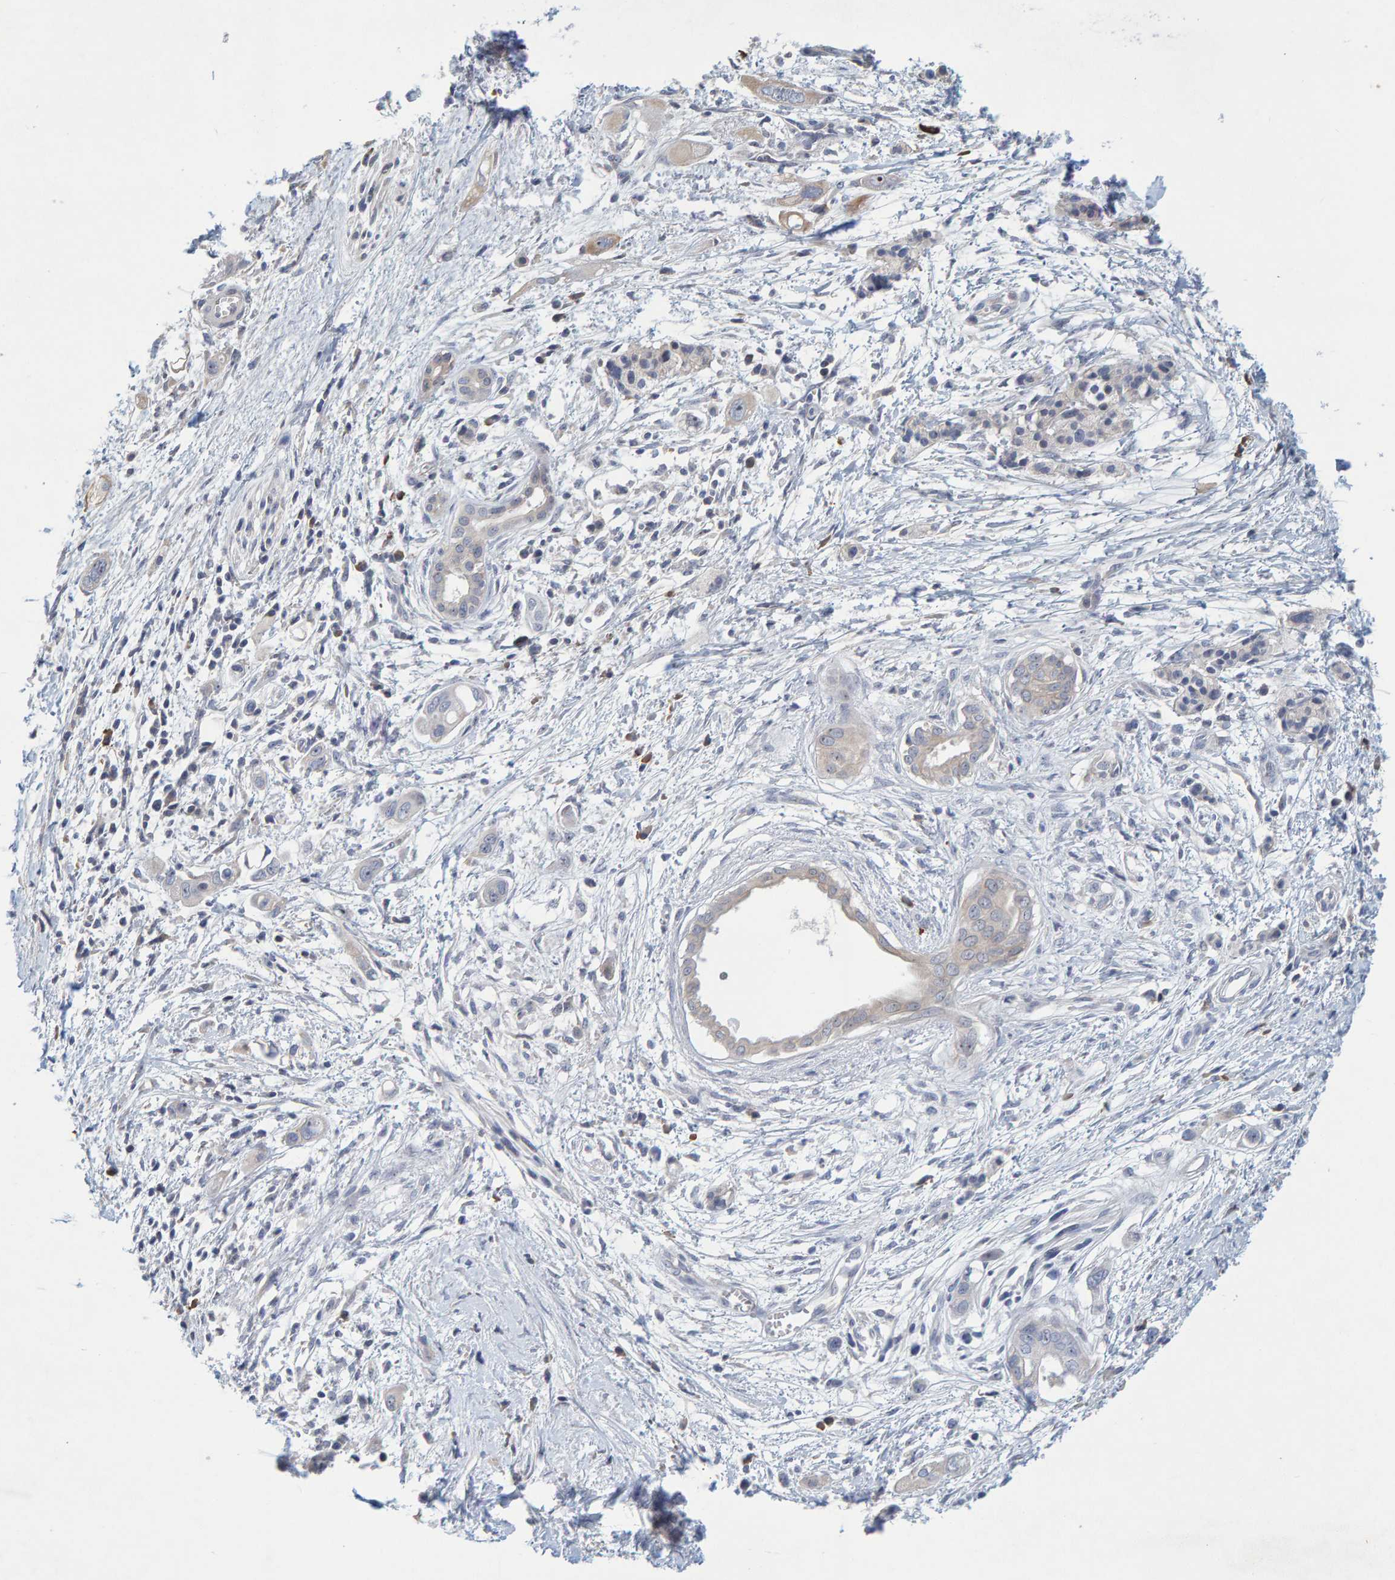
{"staining": {"intensity": "negative", "quantity": "none", "location": "none"}, "tissue": "pancreatic cancer", "cell_type": "Tumor cells", "image_type": "cancer", "snomed": [{"axis": "morphology", "description": "Adenocarcinoma, NOS"}, {"axis": "topography", "description": "Pancreas"}], "caption": "An immunohistochemistry photomicrograph of adenocarcinoma (pancreatic) is shown. There is no staining in tumor cells of adenocarcinoma (pancreatic).", "gene": "ZNF77", "patient": {"sex": "male", "age": 59}}